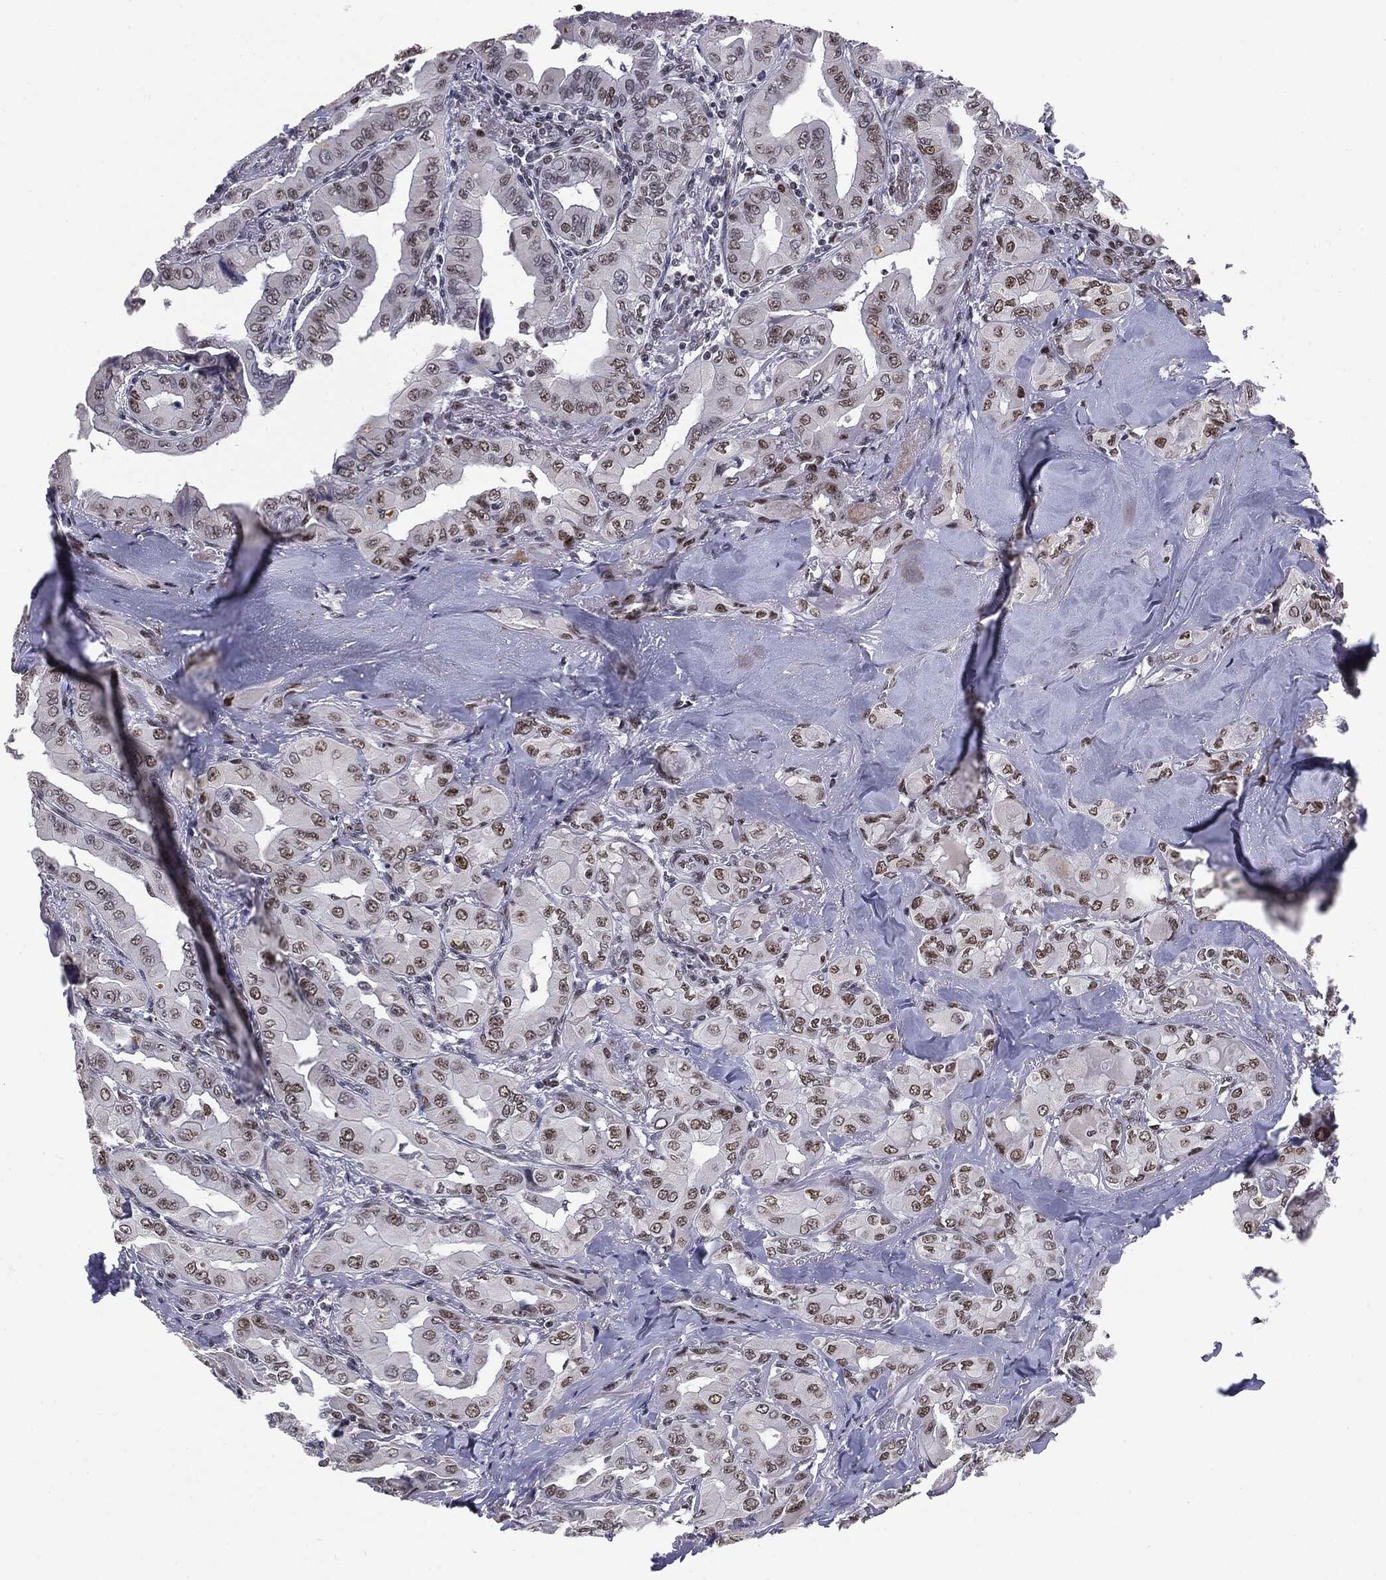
{"staining": {"intensity": "moderate", "quantity": ">75%", "location": "nuclear"}, "tissue": "thyroid cancer", "cell_type": "Tumor cells", "image_type": "cancer", "snomed": [{"axis": "morphology", "description": "Normal tissue, NOS"}, {"axis": "morphology", "description": "Papillary adenocarcinoma, NOS"}, {"axis": "topography", "description": "Thyroid gland"}], "caption": "This is a histology image of IHC staining of thyroid papillary adenocarcinoma, which shows moderate positivity in the nuclear of tumor cells.", "gene": "MDC1", "patient": {"sex": "female", "age": 66}}